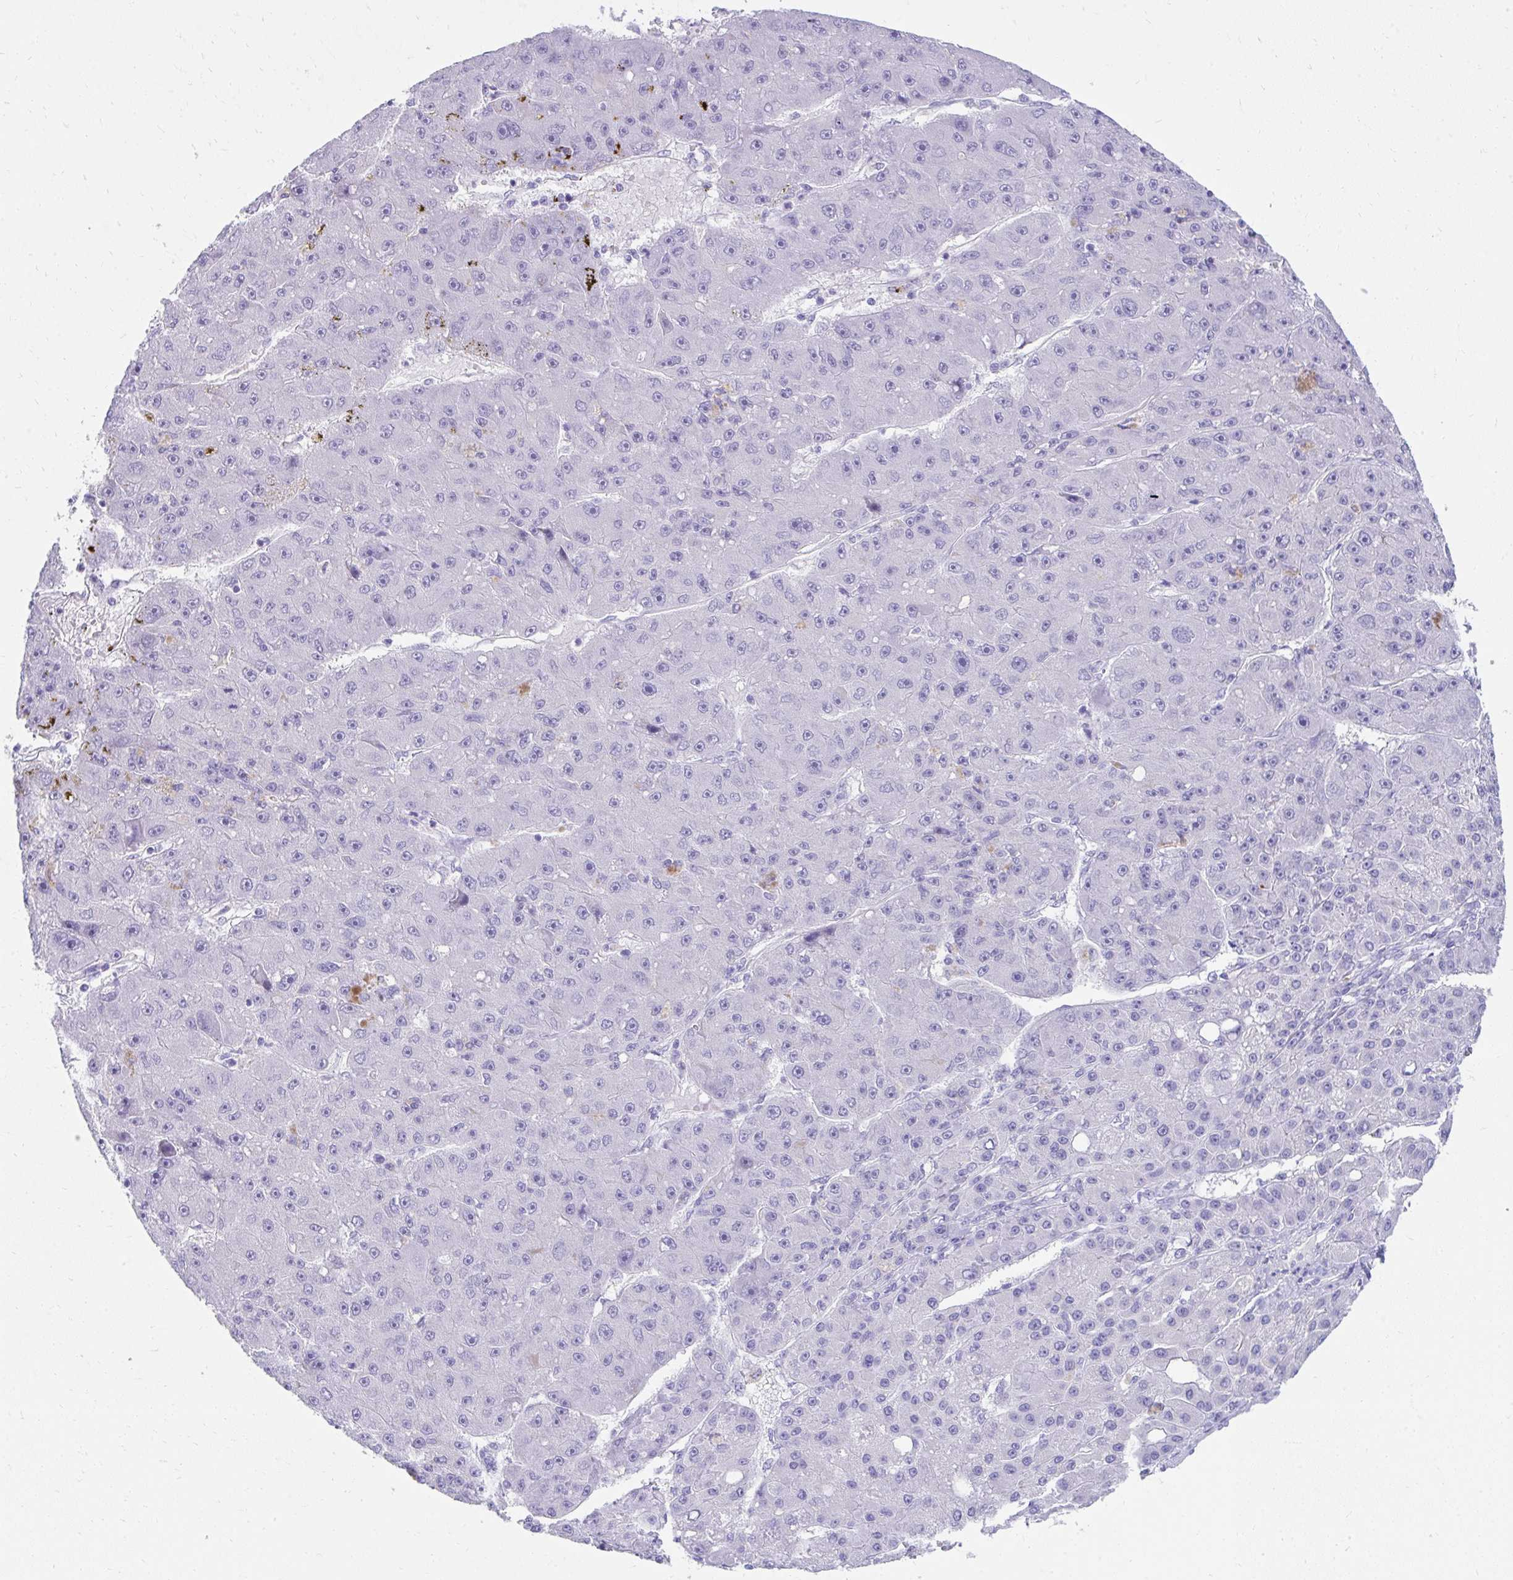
{"staining": {"intensity": "negative", "quantity": "none", "location": "none"}, "tissue": "liver cancer", "cell_type": "Tumor cells", "image_type": "cancer", "snomed": [{"axis": "morphology", "description": "Carcinoma, Hepatocellular, NOS"}, {"axis": "topography", "description": "Liver"}], "caption": "An immunohistochemistry image of liver hepatocellular carcinoma is shown. There is no staining in tumor cells of liver hepatocellular carcinoma.", "gene": "SEC14L3", "patient": {"sex": "male", "age": 67}}